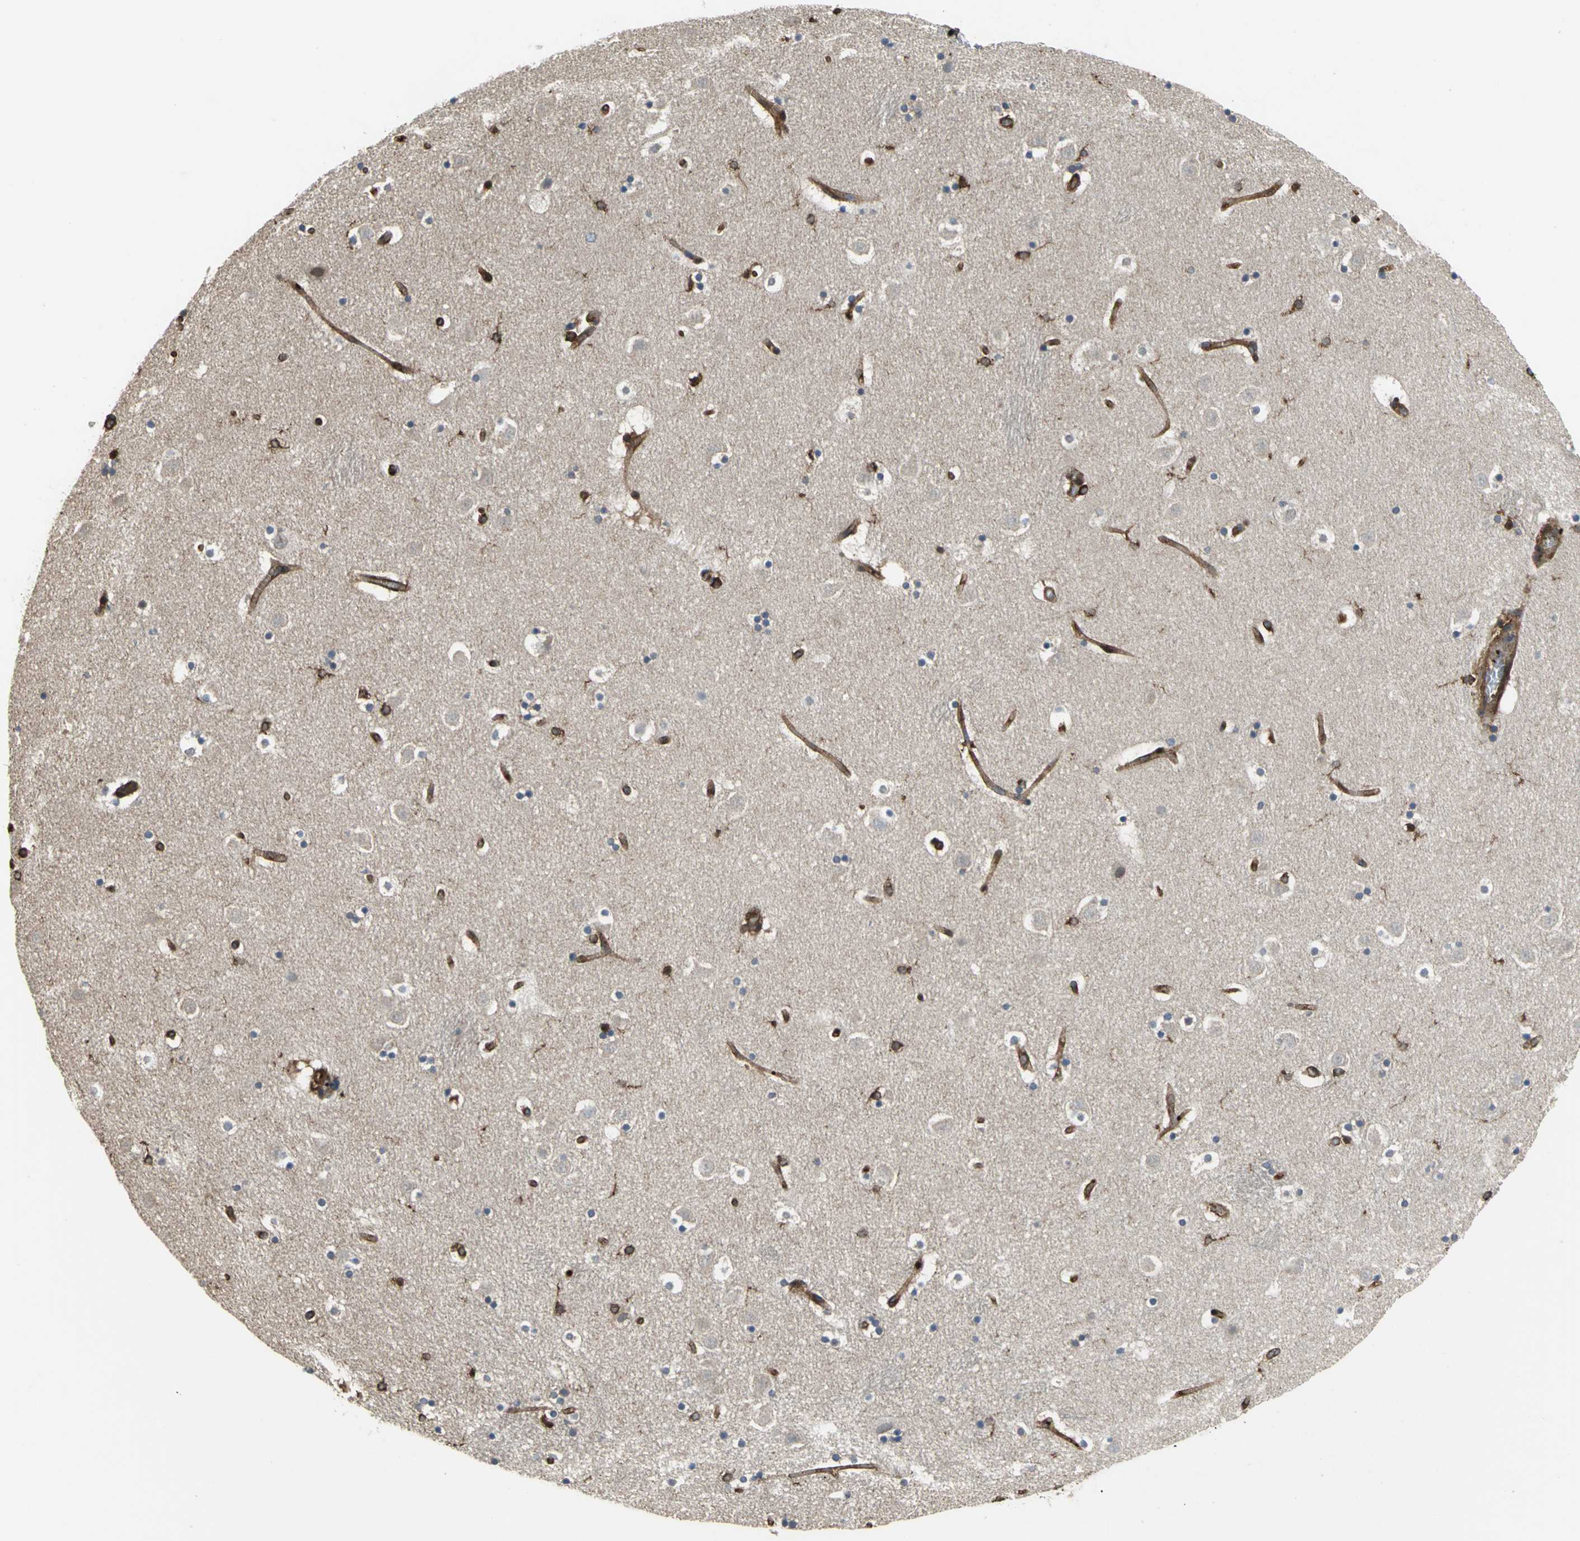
{"staining": {"intensity": "strong", "quantity": "<25%", "location": "cytoplasmic/membranous"}, "tissue": "caudate", "cell_type": "Glial cells", "image_type": "normal", "snomed": [{"axis": "morphology", "description": "Normal tissue, NOS"}, {"axis": "topography", "description": "Lateral ventricle wall"}], "caption": "Immunohistochemical staining of unremarkable human caudate shows medium levels of strong cytoplasmic/membranous positivity in about <25% of glial cells.", "gene": "TLN1", "patient": {"sex": "male", "age": 45}}